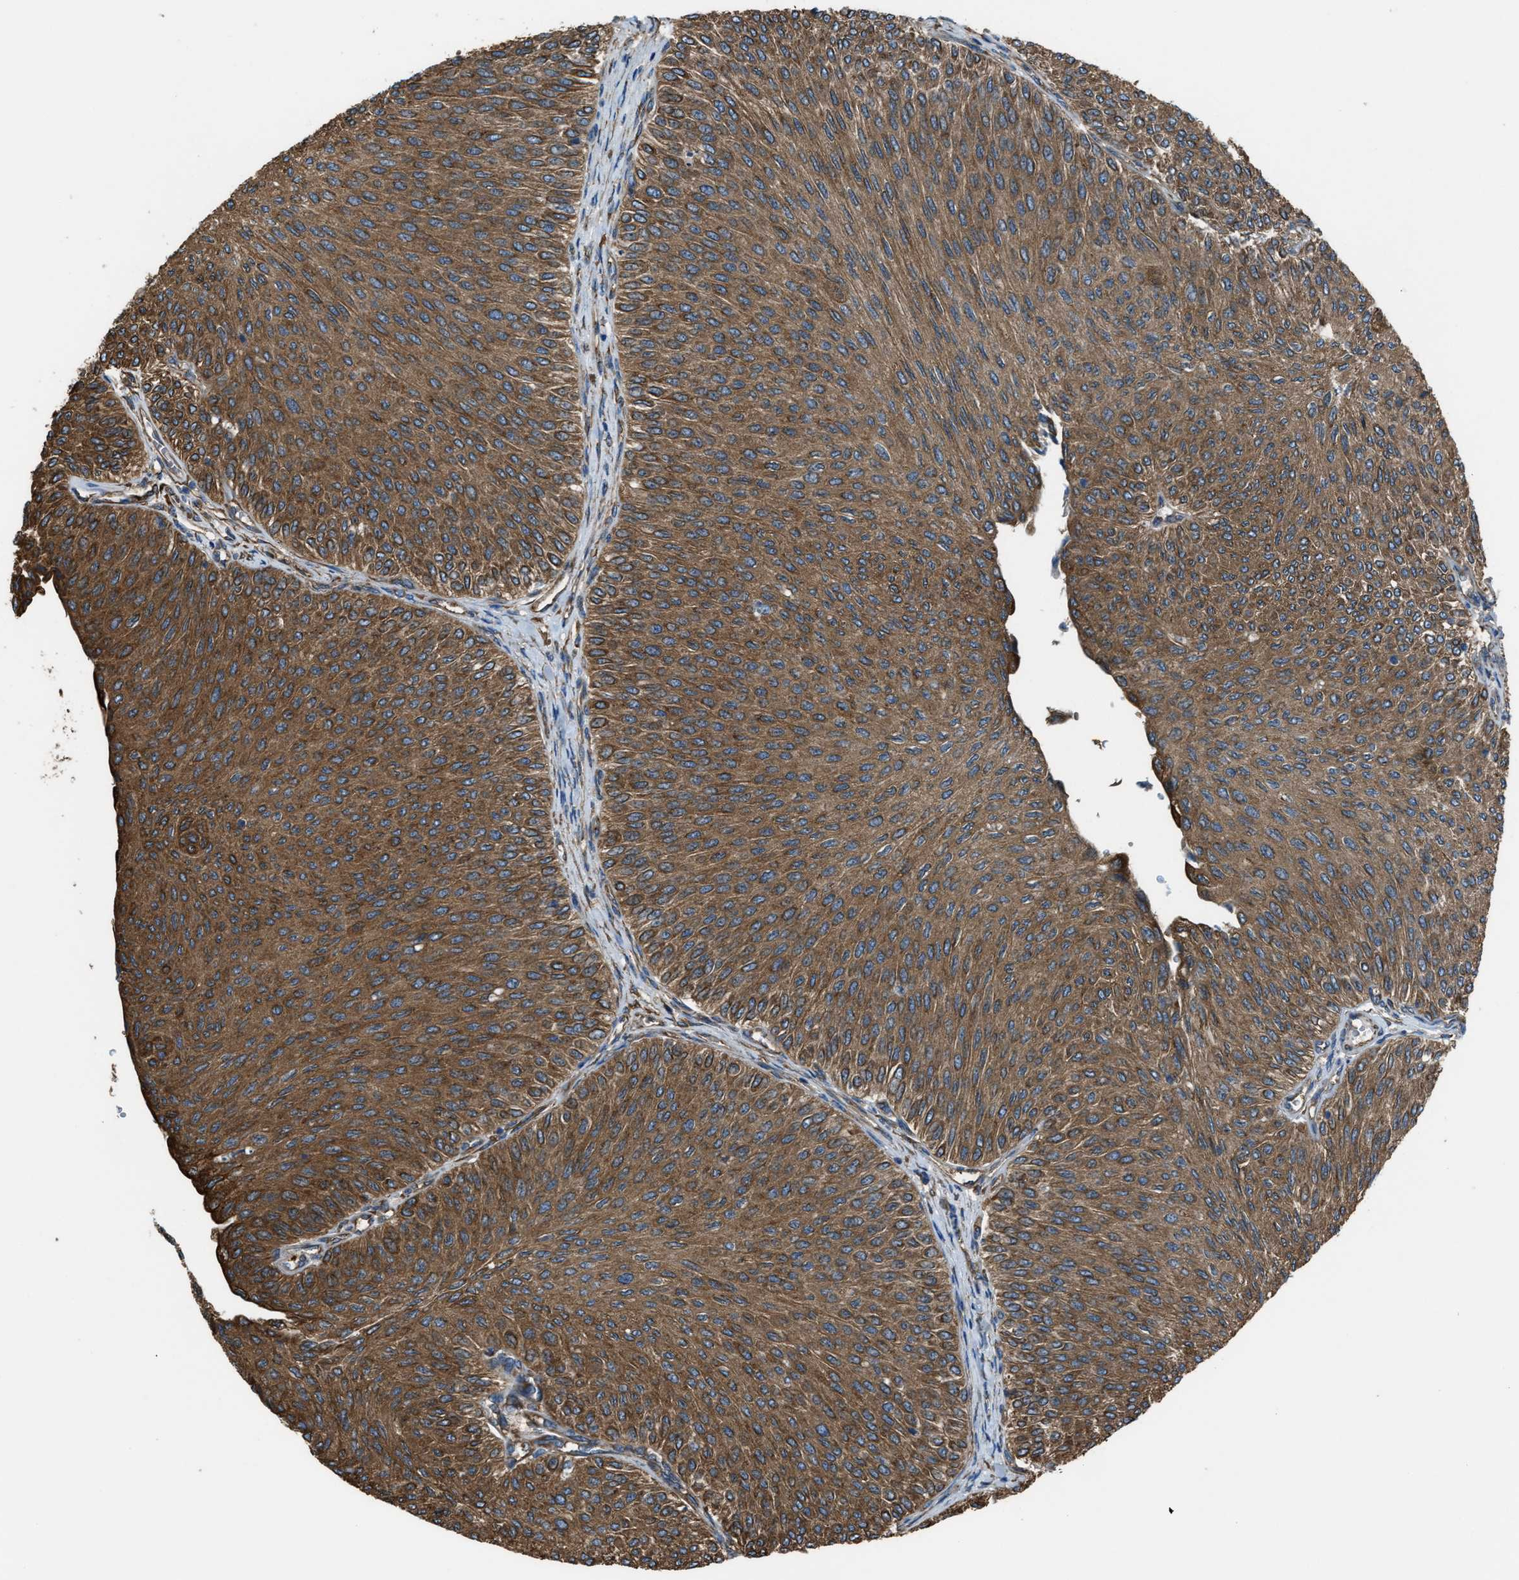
{"staining": {"intensity": "moderate", "quantity": ">75%", "location": "cytoplasmic/membranous"}, "tissue": "urothelial cancer", "cell_type": "Tumor cells", "image_type": "cancer", "snomed": [{"axis": "morphology", "description": "Urothelial carcinoma, Low grade"}, {"axis": "topography", "description": "Urinary bladder"}], "caption": "Immunohistochemical staining of human low-grade urothelial carcinoma displays medium levels of moderate cytoplasmic/membranous protein positivity in about >75% of tumor cells.", "gene": "TRPC1", "patient": {"sex": "male", "age": 78}}